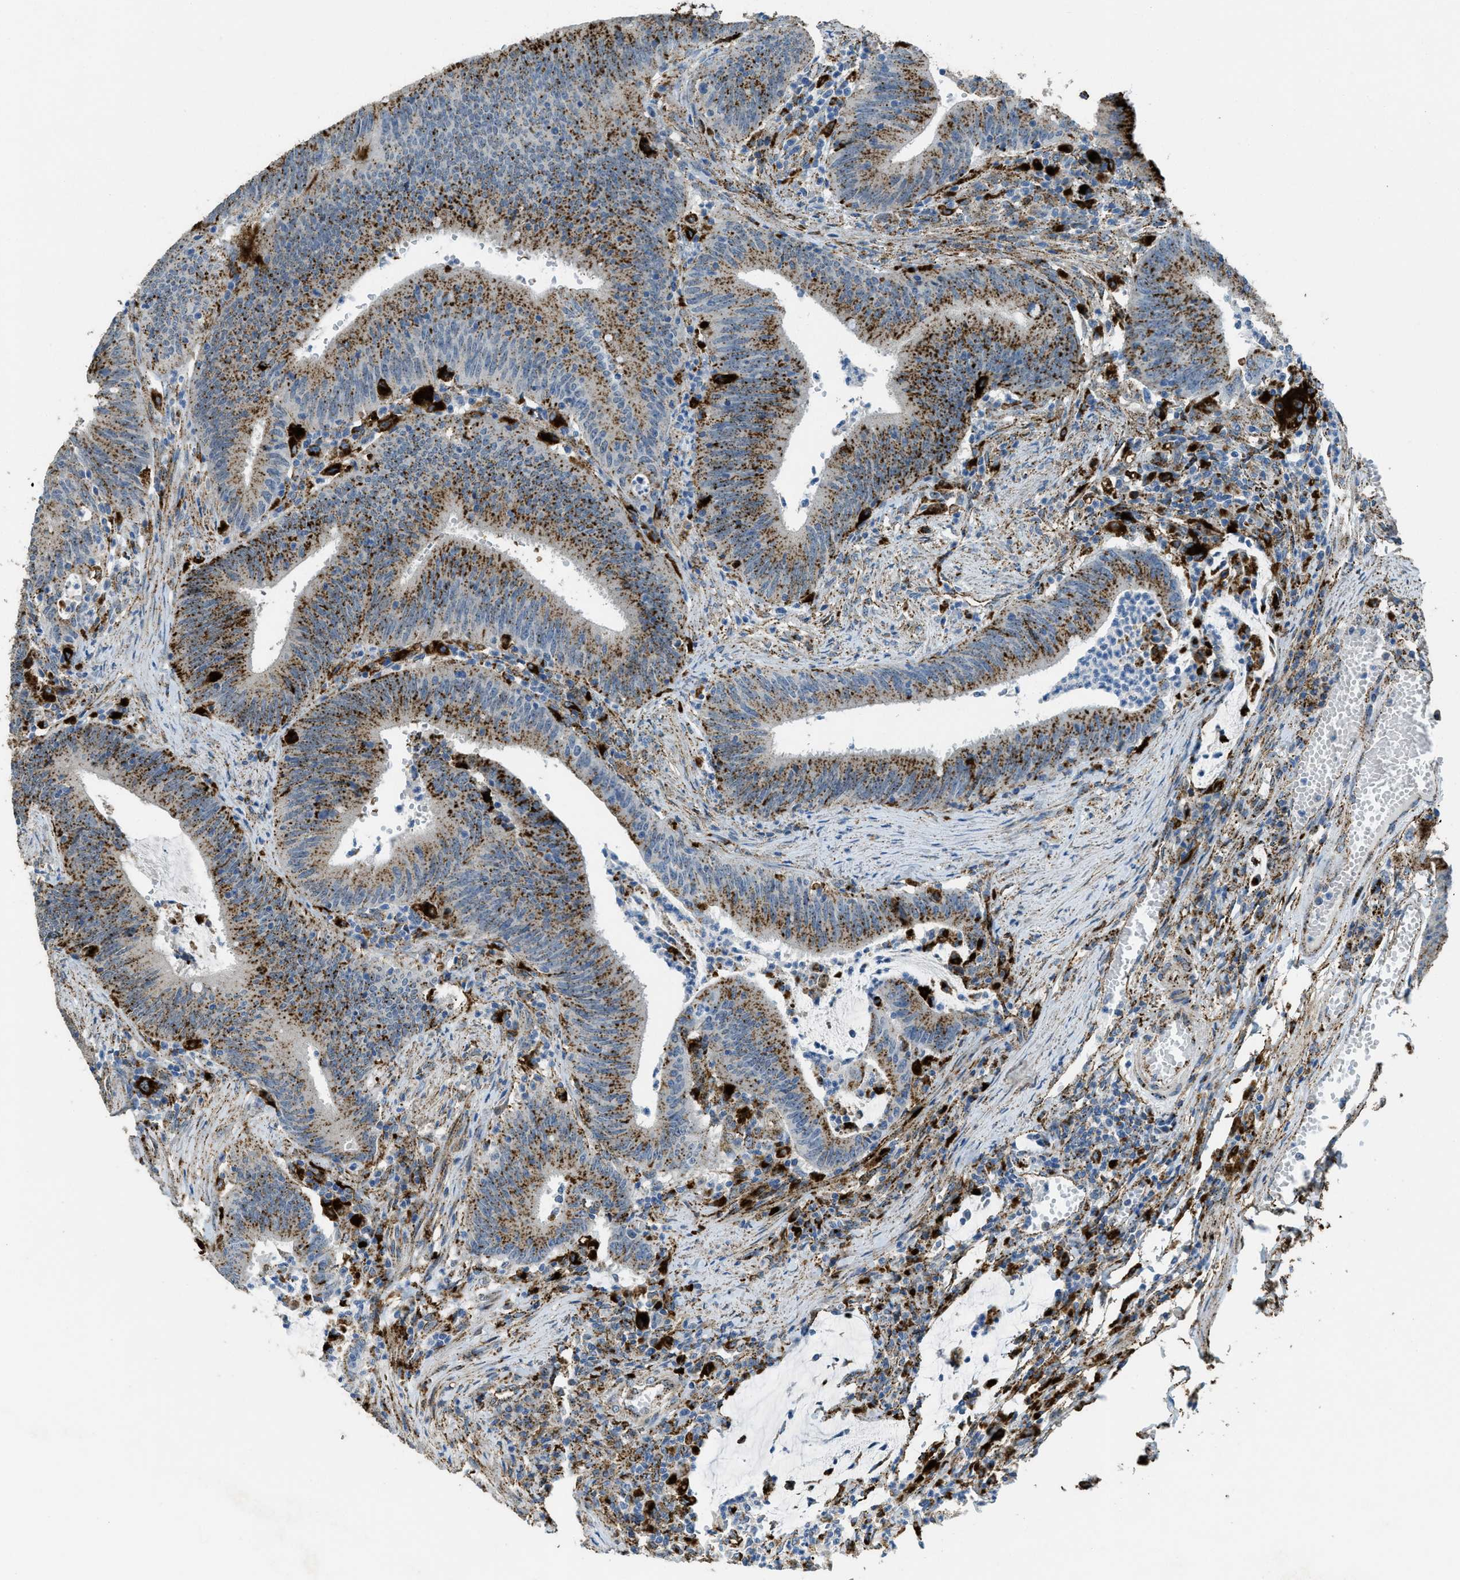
{"staining": {"intensity": "strong", "quantity": ">75%", "location": "cytoplasmic/membranous"}, "tissue": "colorectal cancer", "cell_type": "Tumor cells", "image_type": "cancer", "snomed": [{"axis": "morphology", "description": "Normal tissue, NOS"}, {"axis": "morphology", "description": "Adenocarcinoma, NOS"}, {"axis": "topography", "description": "Rectum"}], "caption": "Colorectal cancer (adenocarcinoma) stained with a protein marker exhibits strong staining in tumor cells.", "gene": "SCARB2", "patient": {"sex": "female", "age": 66}}